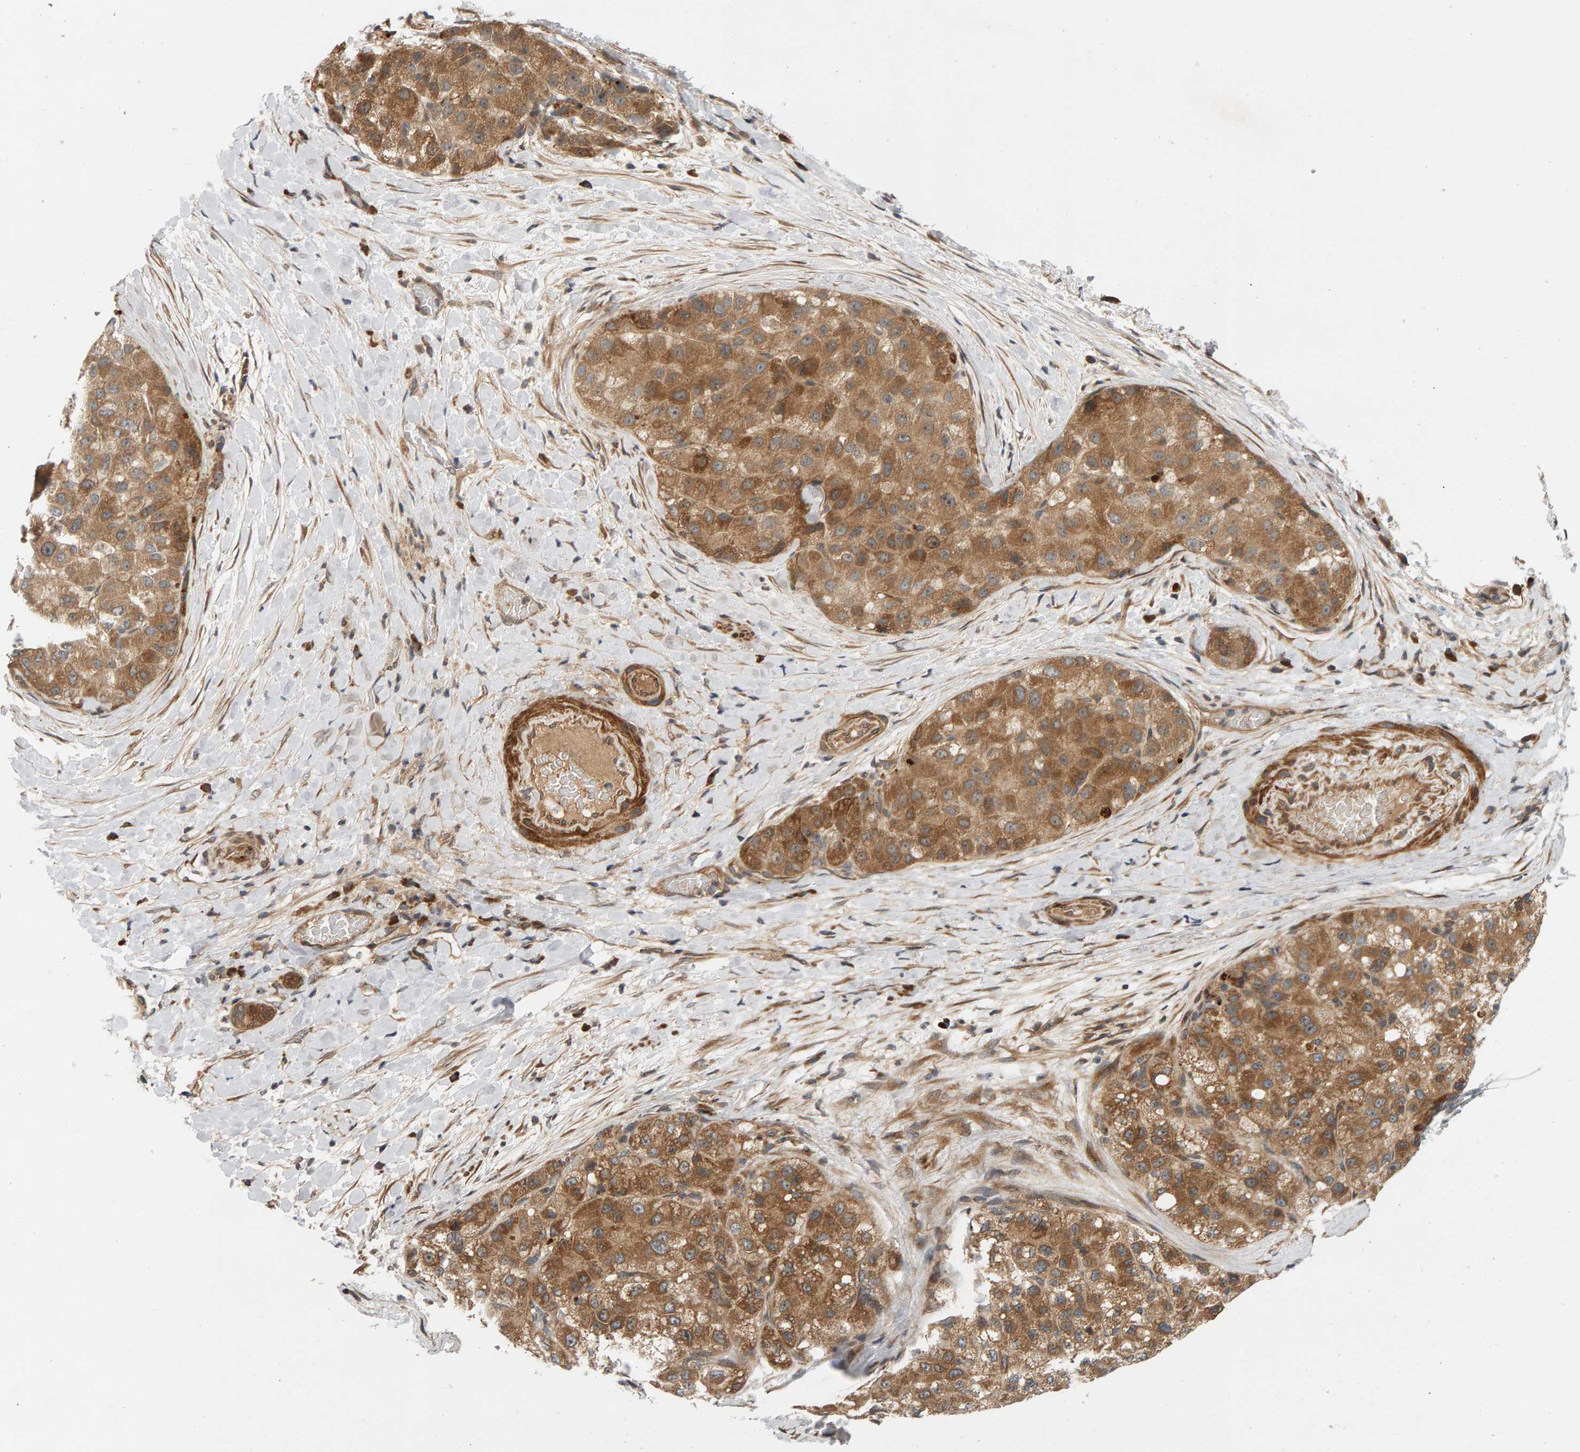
{"staining": {"intensity": "moderate", "quantity": ">75%", "location": "cytoplasmic/membranous"}, "tissue": "liver cancer", "cell_type": "Tumor cells", "image_type": "cancer", "snomed": [{"axis": "morphology", "description": "Carcinoma, Hepatocellular, NOS"}, {"axis": "topography", "description": "Liver"}], "caption": "Immunohistochemical staining of human liver hepatocellular carcinoma demonstrates moderate cytoplasmic/membranous protein positivity in approximately >75% of tumor cells. (Brightfield microscopy of DAB IHC at high magnification).", "gene": "BAHCC1", "patient": {"sex": "male", "age": 80}}